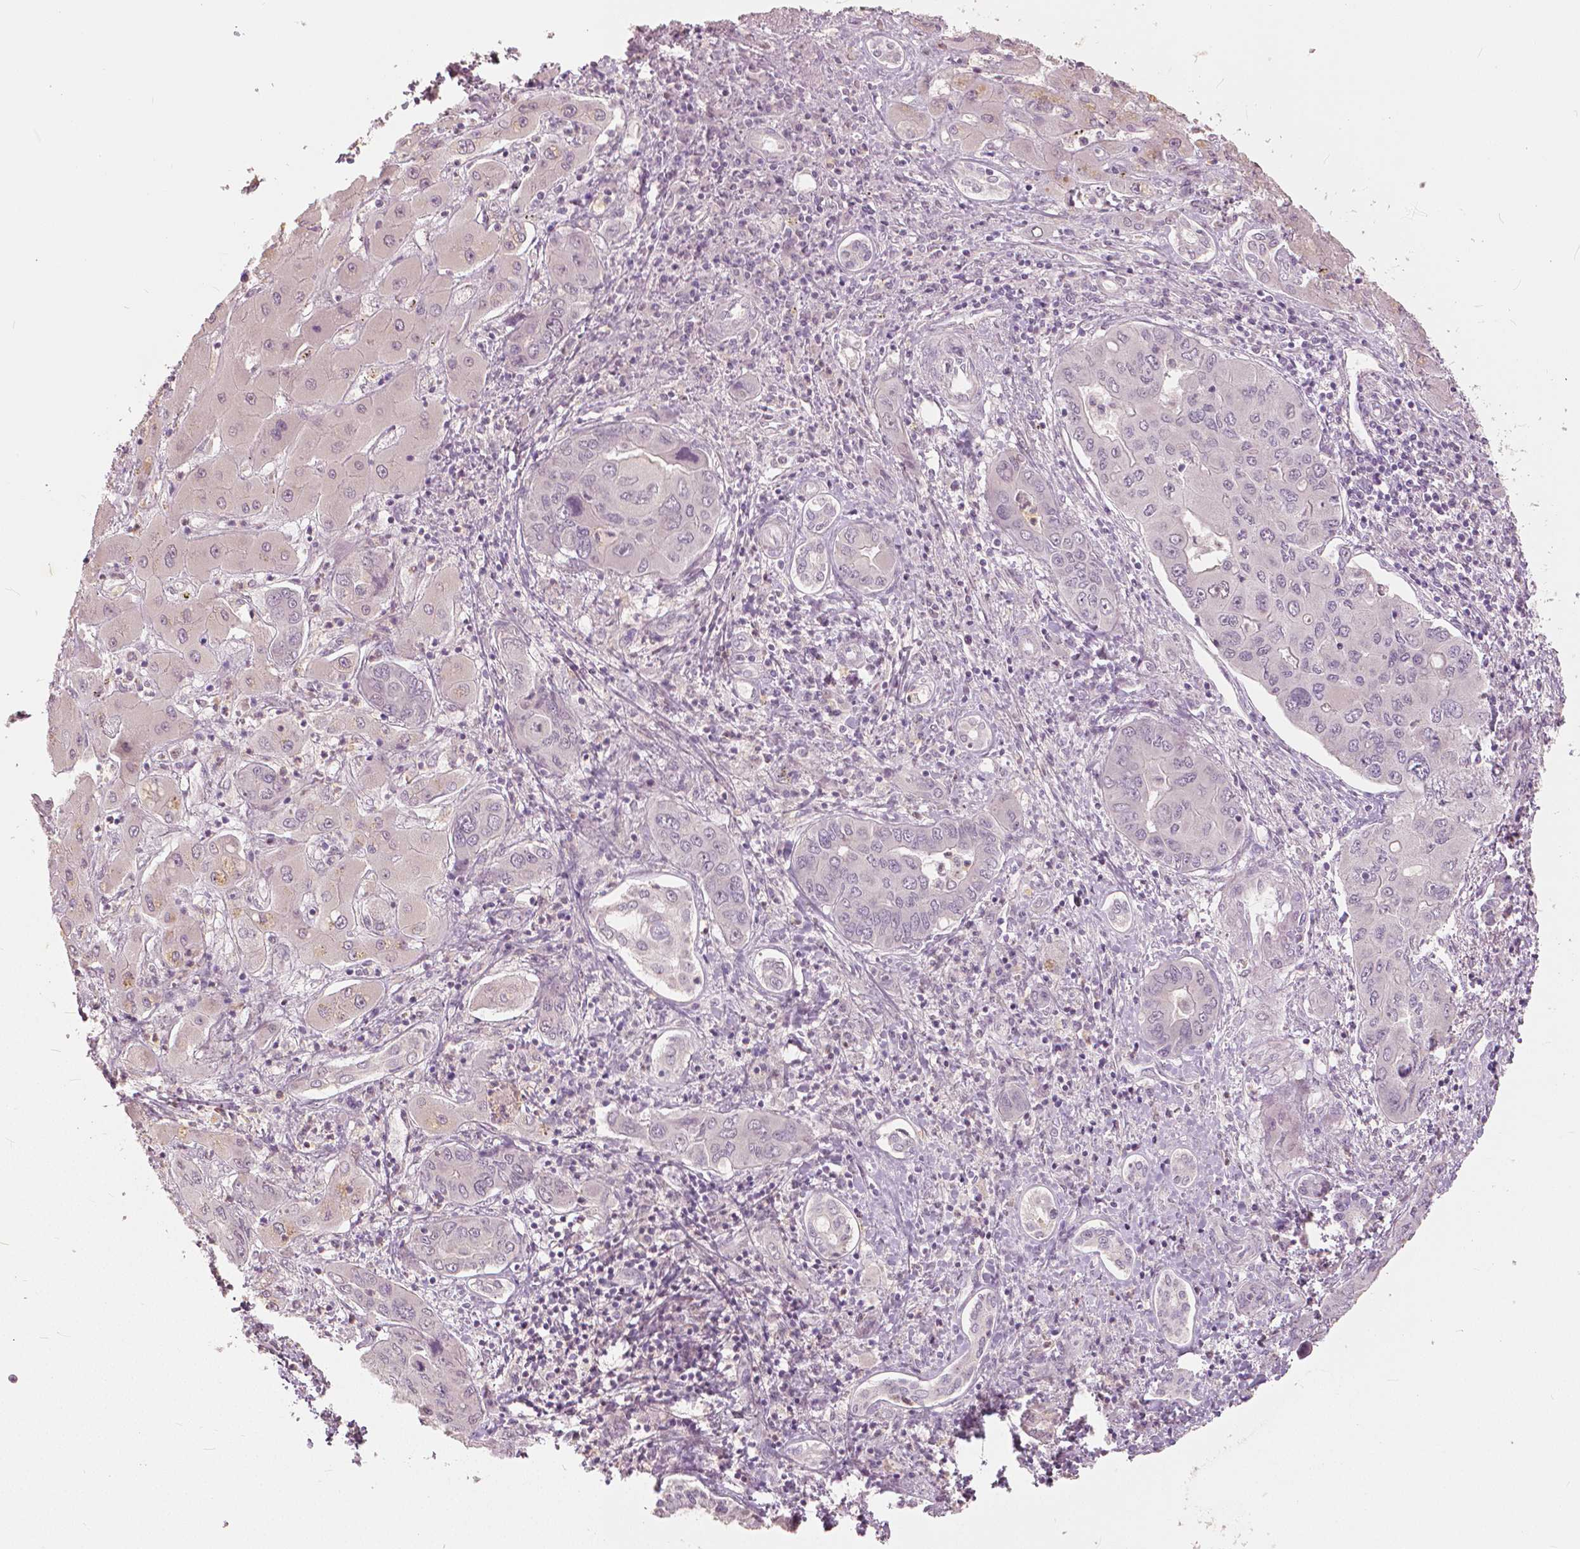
{"staining": {"intensity": "negative", "quantity": "none", "location": "none"}, "tissue": "liver cancer", "cell_type": "Tumor cells", "image_type": "cancer", "snomed": [{"axis": "morphology", "description": "Cholangiocarcinoma"}, {"axis": "topography", "description": "Liver"}], "caption": "IHC of human liver cholangiocarcinoma shows no staining in tumor cells.", "gene": "NANOG", "patient": {"sex": "male", "age": 67}}